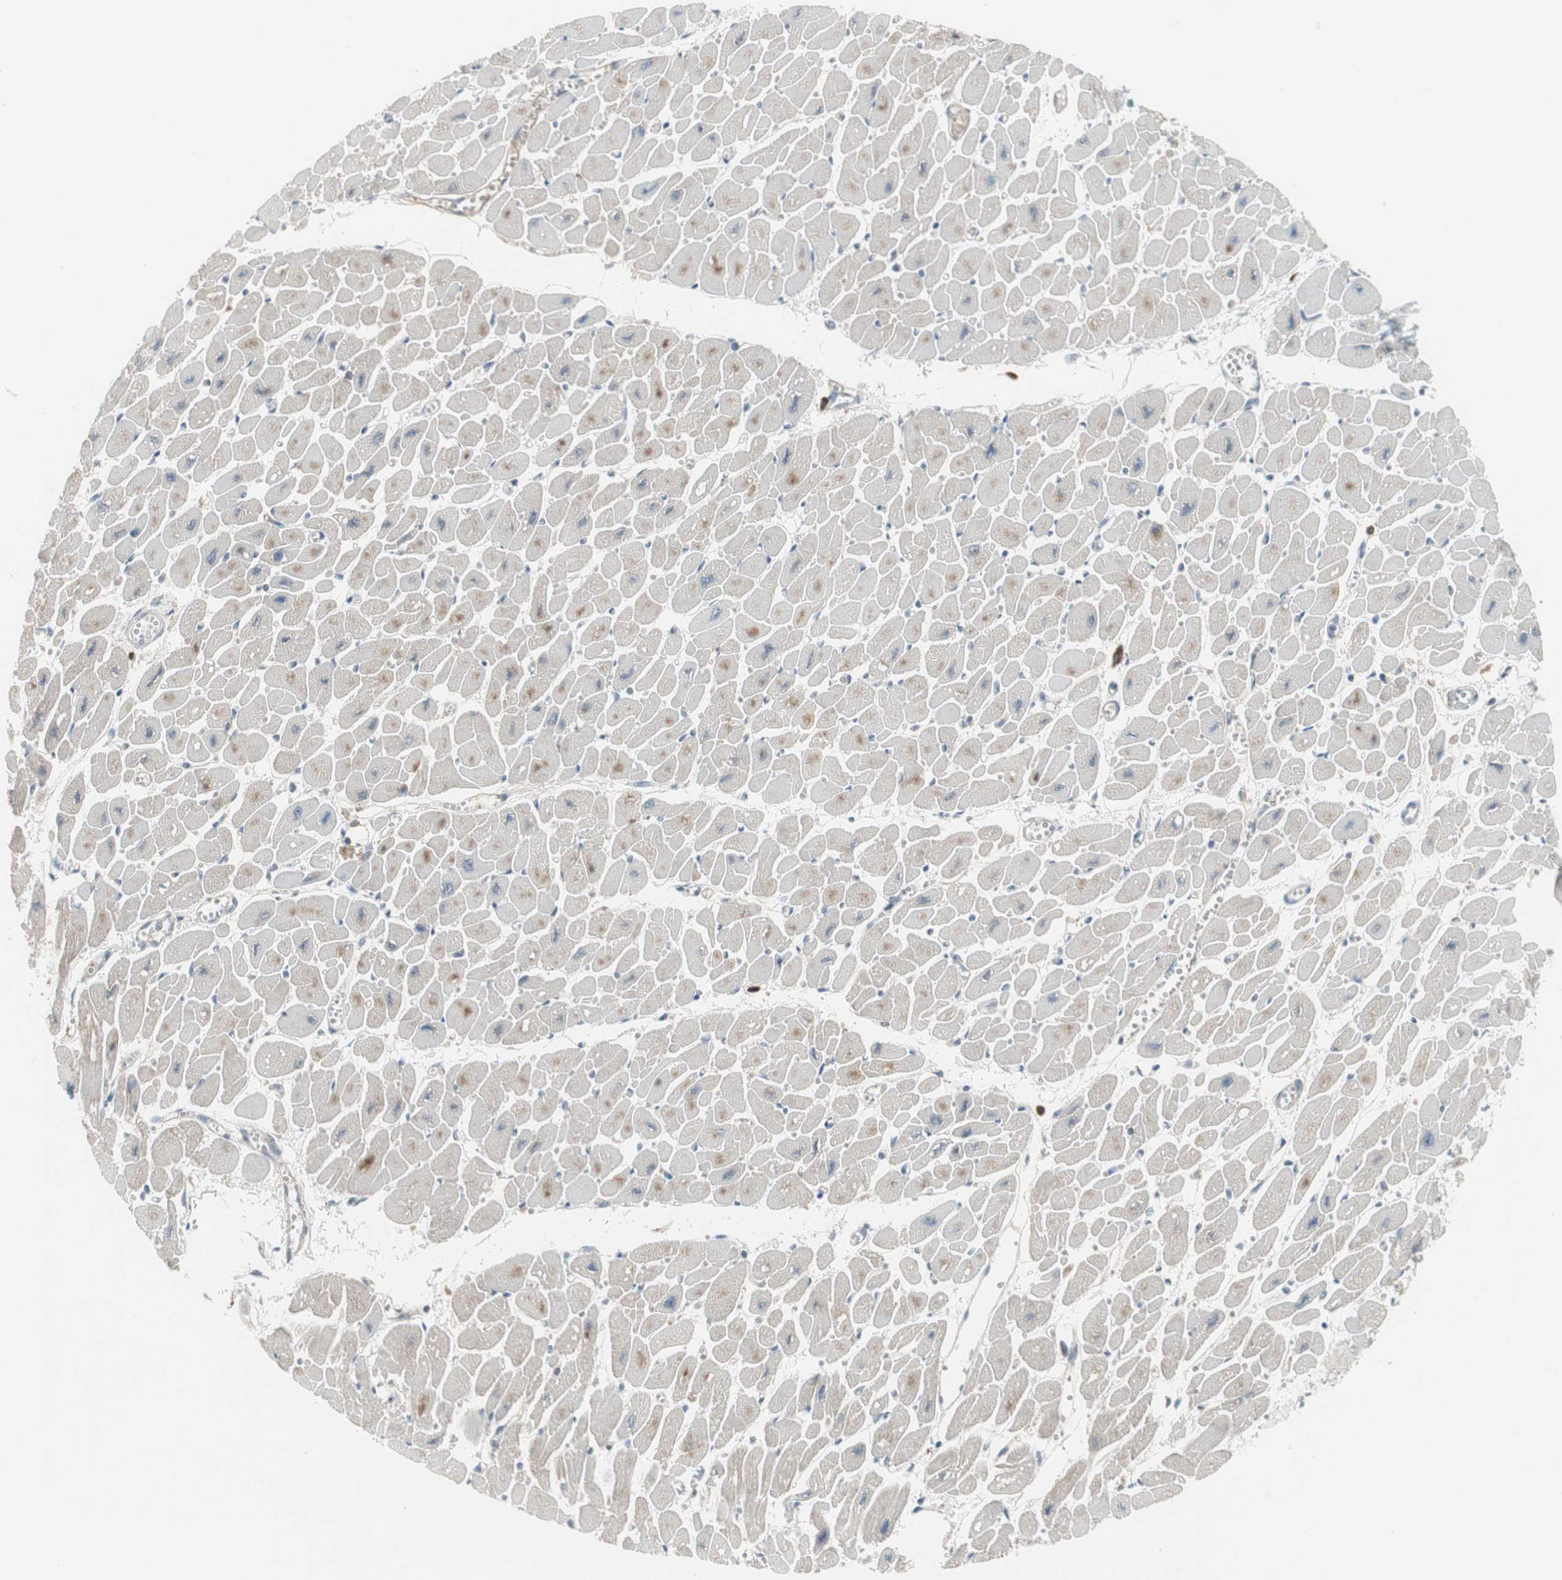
{"staining": {"intensity": "weak", "quantity": "25%-75%", "location": "cytoplasmic/membranous"}, "tissue": "heart muscle", "cell_type": "Cardiomyocytes", "image_type": "normal", "snomed": [{"axis": "morphology", "description": "Normal tissue, NOS"}, {"axis": "topography", "description": "Heart"}], "caption": "Immunohistochemical staining of benign human heart muscle displays weak cytoplasmic/membranous protein expression in approximately 25%-75% of cardiomyocytes.", "gene": "ZSCAN32", "patient": {"sex": "female", "age": 54}}